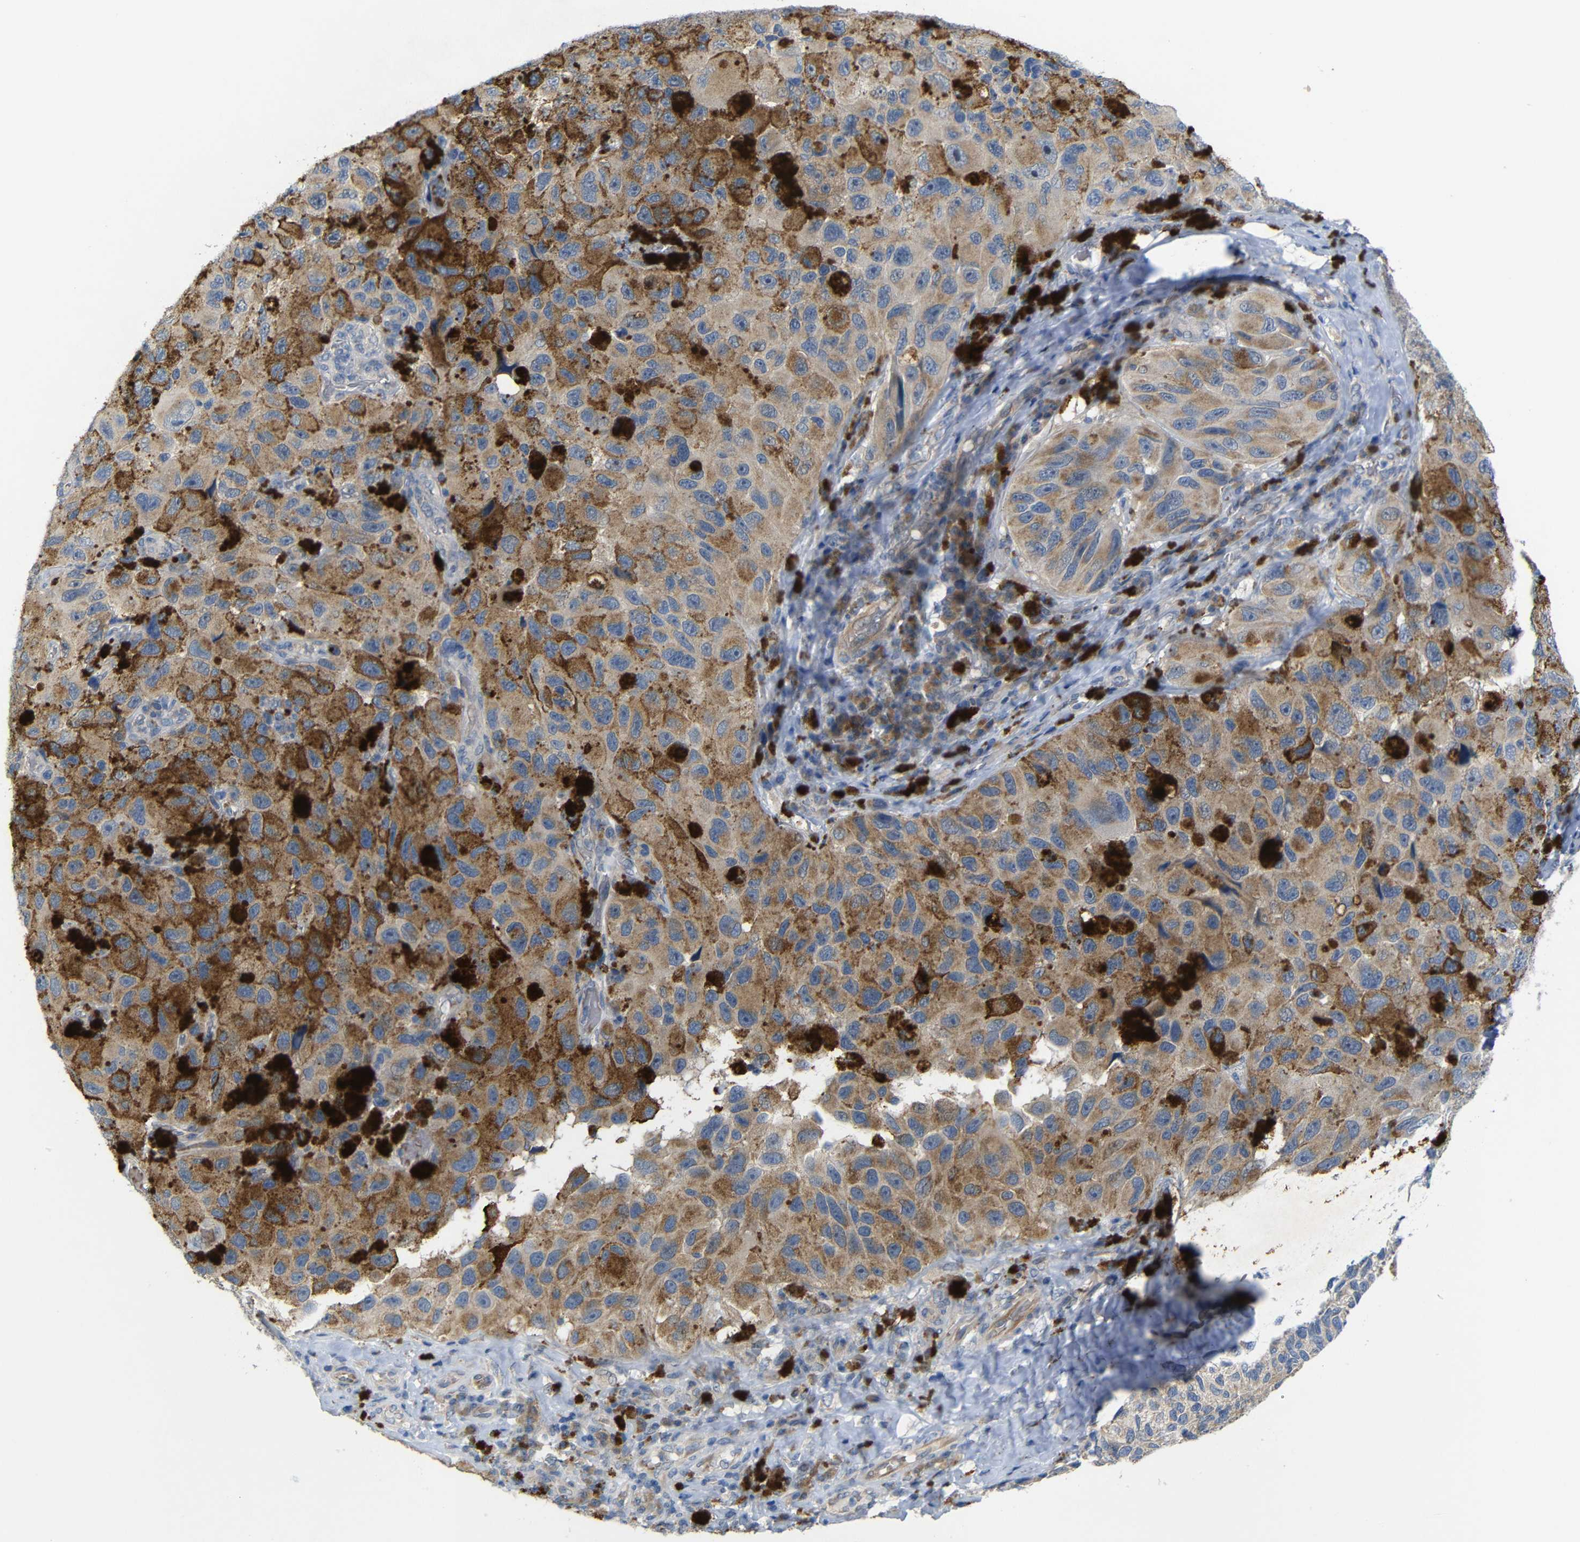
{"staining": {"intensity": "moderate", "quantity": ">75%", "location": "cytoplasmic/membranous"}, "tissue": "melanoma", "cell_type": "Tumor cells", "image_type": "cancer", "snomed": [{"axis": "morphology", "description": "Malignant melanoma, NOS"}, {"axis": "topography", "description": "Skin"}], "caption": "There is medium levels of moderate cytoplasmic/membranous positivity in tumor cells of malignant melanoma, as demonstrated by immunohistochemical staining (brown color).", "gene": "TBC1D32", "patient": {"sex": "female", "age": 73}}